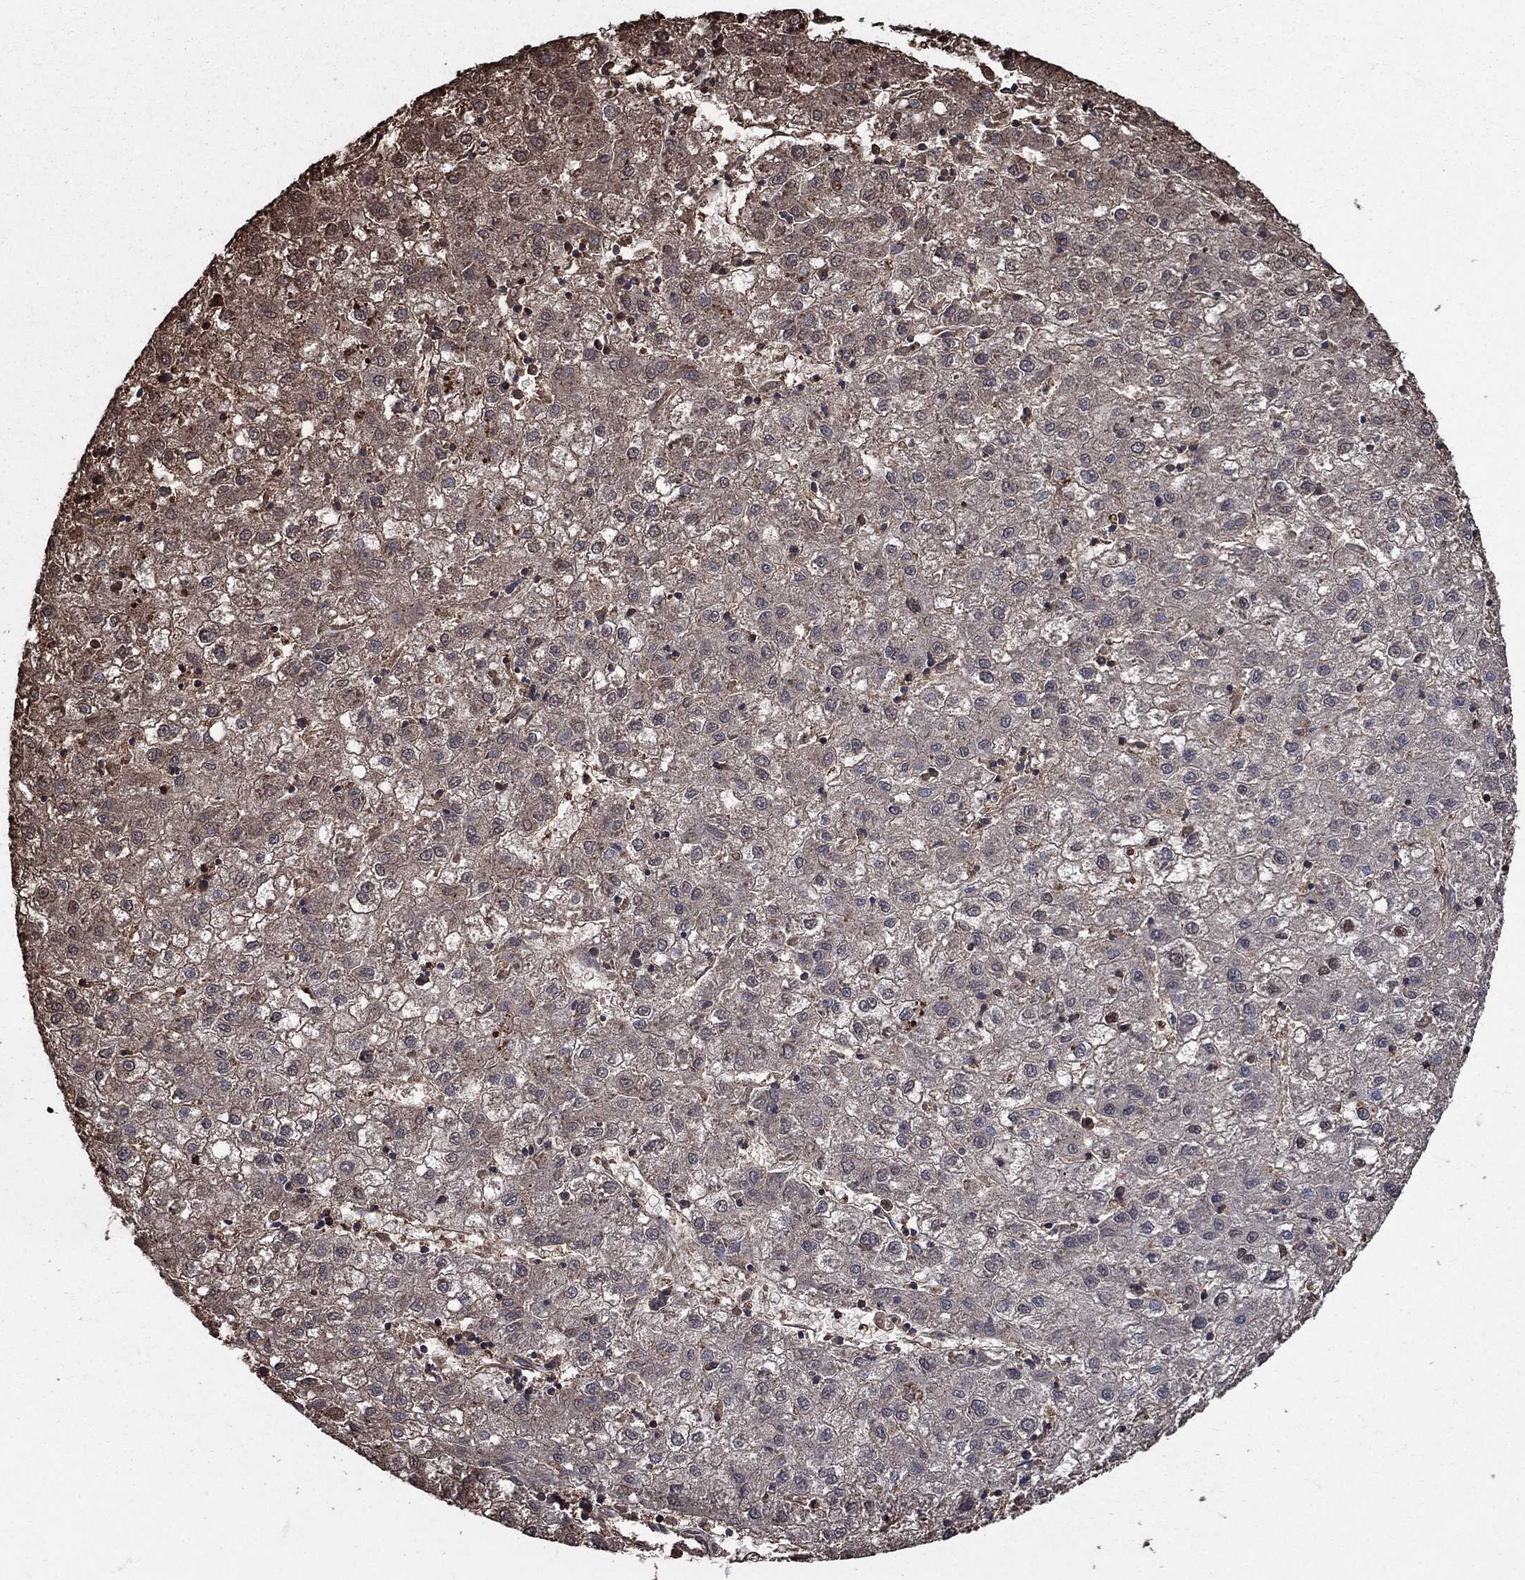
{"staining": {"intensity": "negative", "quantity": "none", "location": "none"}, "tissue": "liver cancer", "cell_type": "Tumor cells", "image_type": "cancer", "snomed": [{"axis": "morphology", "description": "Carcinoma, Hepatocellular, NOS"}, {"axis": "topography", "description": "Liver"}], "caption": "Tumor cells are negative for protein expression in human hepatocellular carcinoma (liver).", "gene": "GAPDH", "patient": {"sex": "male", "age": 72}}